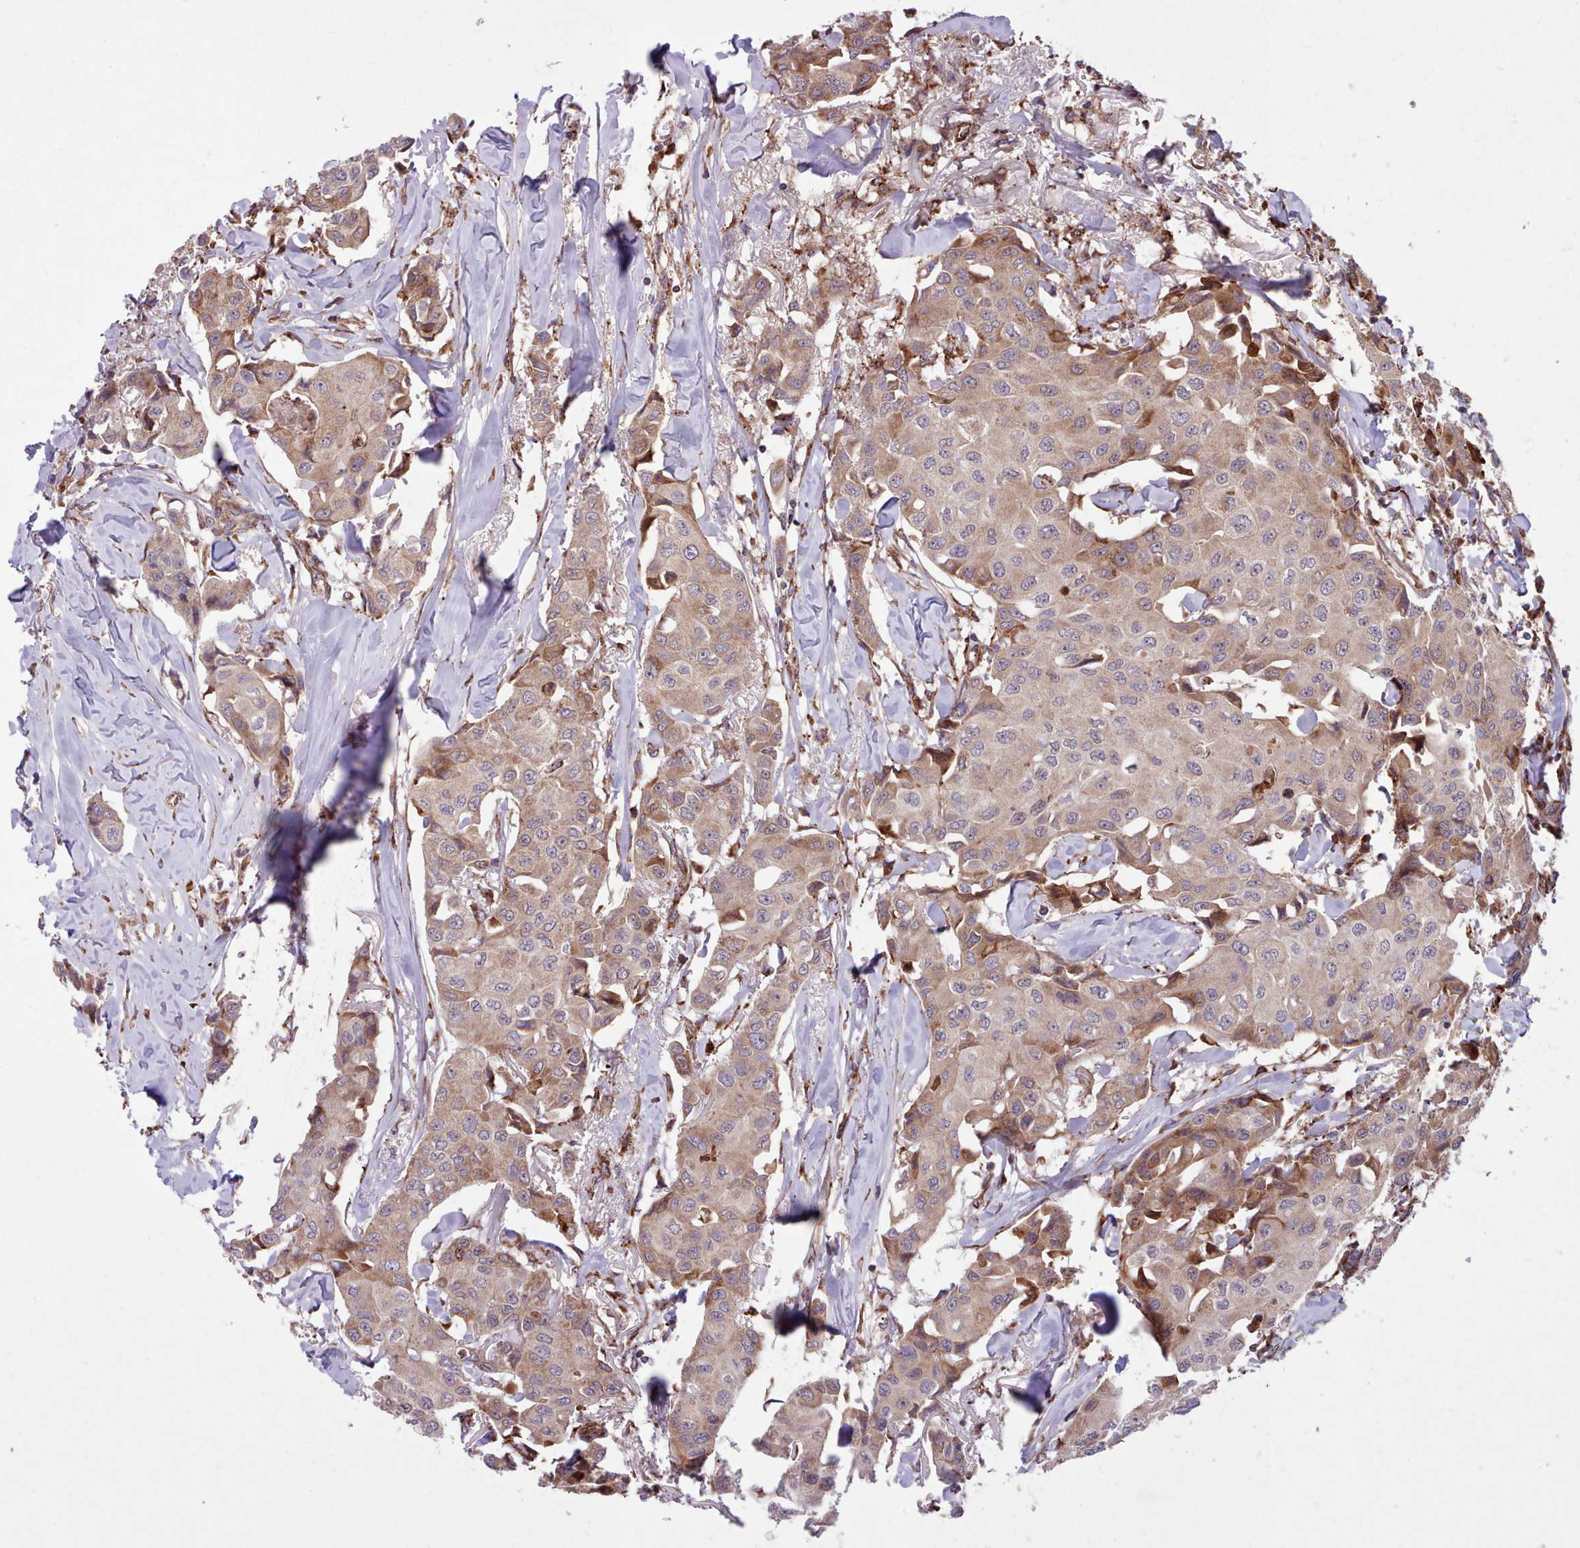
{"staining": {"intensity": "moderate", "quantity": ">75%", "location": "cytoplasmic/membranous"}, "tissue": "breast cancer", "cell_type": "Tumor cells", "image_type": "cancer", "snomed": [{"axis": "morphology", "description": "Duct carcinoma"}, {"axis": "topography", "description": "Breast"}], "caption": "Moderate cytoplasmic/membranous protein positivity is seen in about >75% of tumor cells in breast cancer (invasive ductal carcinoma).", "gene": "TTLL3", "patient": {"sex": "female", "age": 80}}